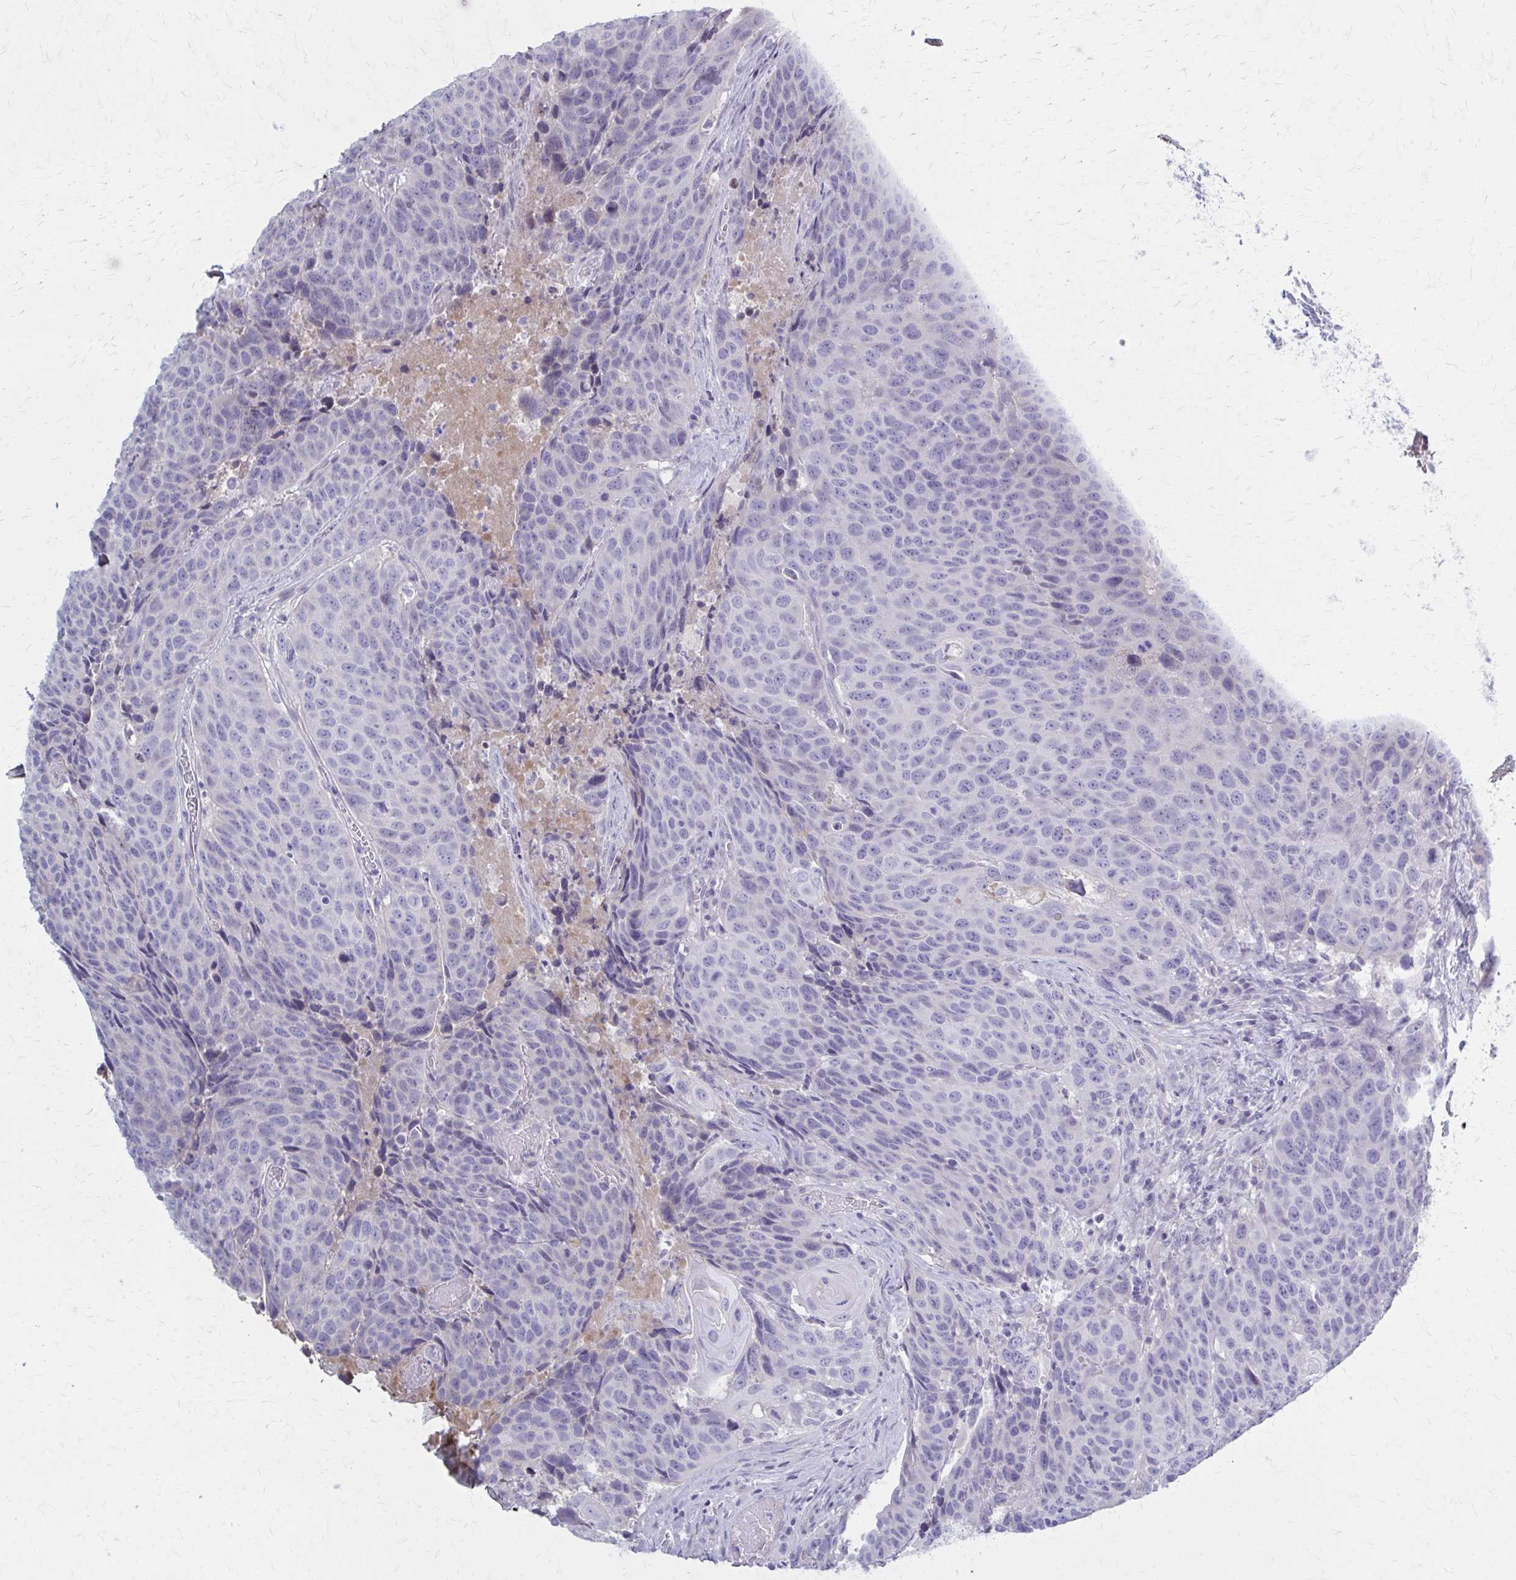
{"staining": {"intensity": "negative", "quantity": "none", "location": "none"}, "tissue": "head and neck cancer", "cell_type": "Tumor cells", "image_type": "cancer", "snomed": [{"axis": "morphology", "description": "Squamous cell carcinoma, NOS"}, {"axis": "topography", "description": "Head-Neck"}], "caption": "The photomicrograph exhibits no staining of tumor cells in head and neck cancer.", "gene": "SERPIND1", "patient": {"sex": "male", "age": 66}}